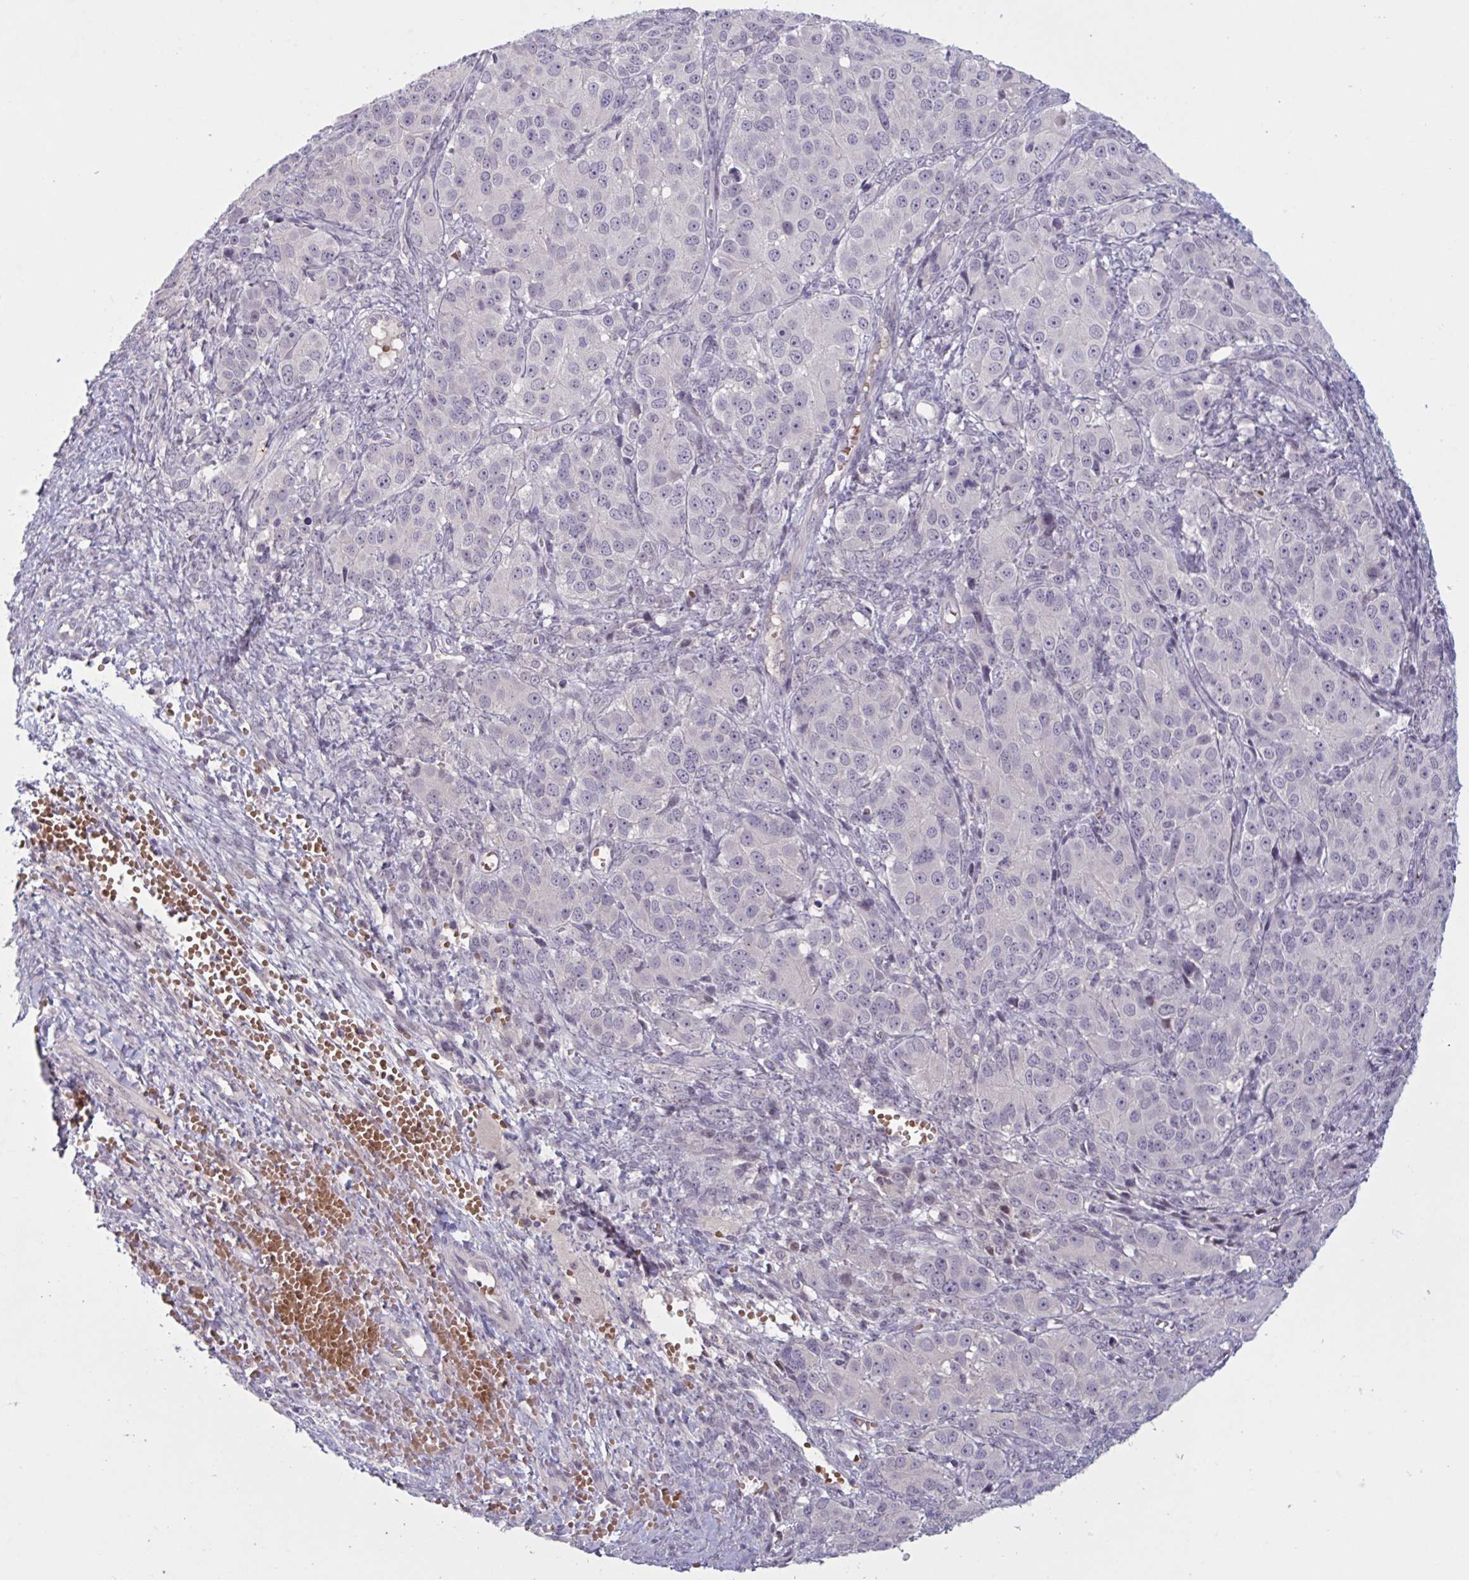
{"staining": {"intensity": "negative", "quantity": "none", "location": "none"}, "tissue": "ovarian cancer", "cell_type": "Tumor cells", "image_type": "cancer", "snomed": [{"axis": "morphology", "description": "Carcinoma, endometroid"}, {"axis": "topography", "description": "Ovary"}], "caption": "Human ovarian cancer stained for a protein using immunohistochemistry (IHC) shows no staining in tumor cells.", "gene": "RFPL4B", "patient": {"sex": "female", "age": 51}}